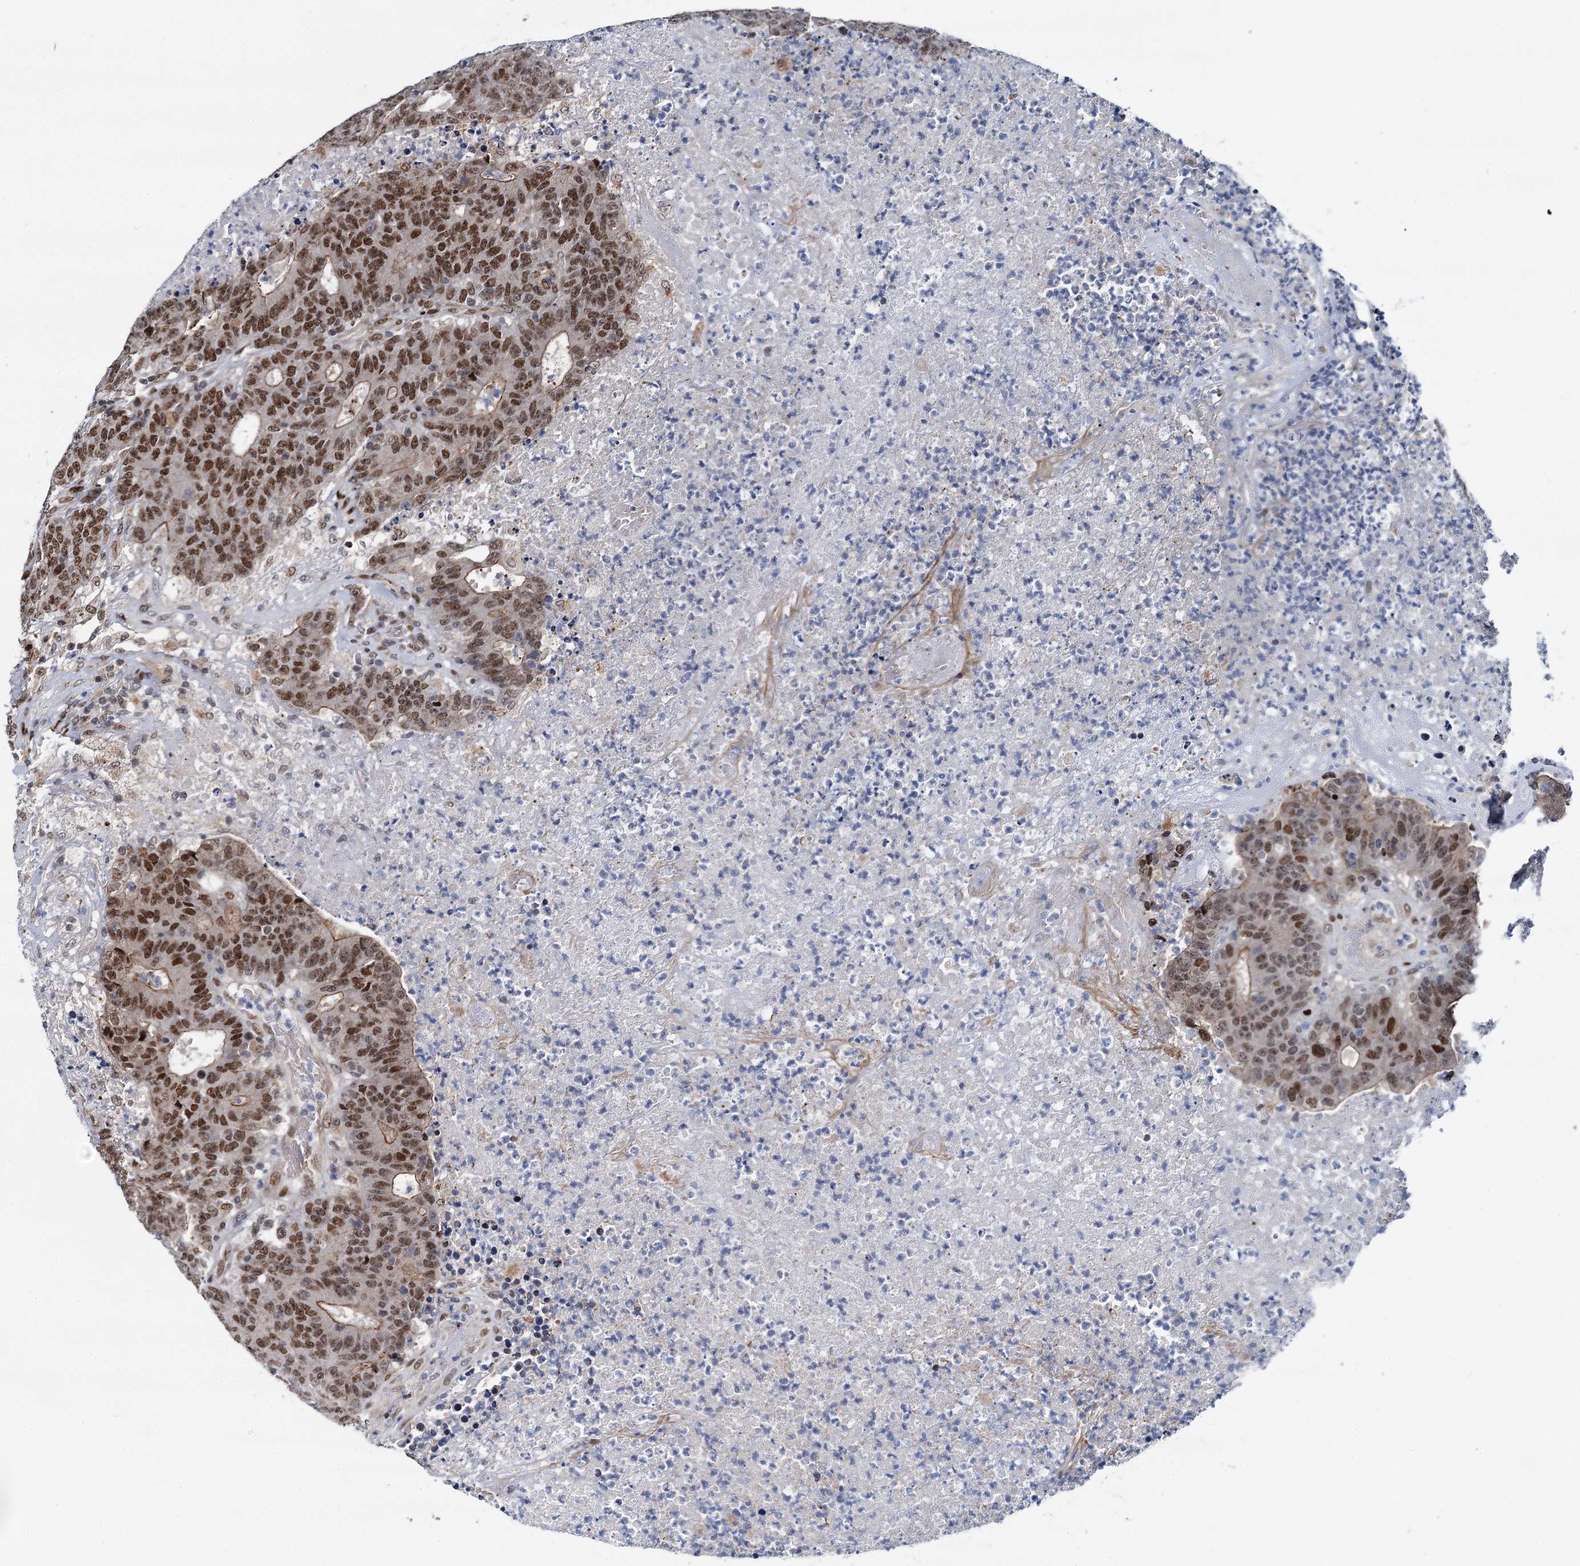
{"staining": {"intensity": "moderate", "quantity": ">75%", "location": "cytoplasmic/membranous,nuclear"}, "tissue": "colorectal cancer", "cell_type": "Tumor cells", "image_type": "cancer", "snomed": [{"axis": "morphology", "description": "Adenocarcinoma, NOS"}, {"axis": "topography", "description": "Colon"}], "caption": "A histopathology image of colorectal adenocarcinoma stained for a protein exhibits moderate cytoplasmic/membranous and nuclear brown staining in tumor cells.", "gene": "RUFY2", "patient": {"sex": "female", "age": 75}}